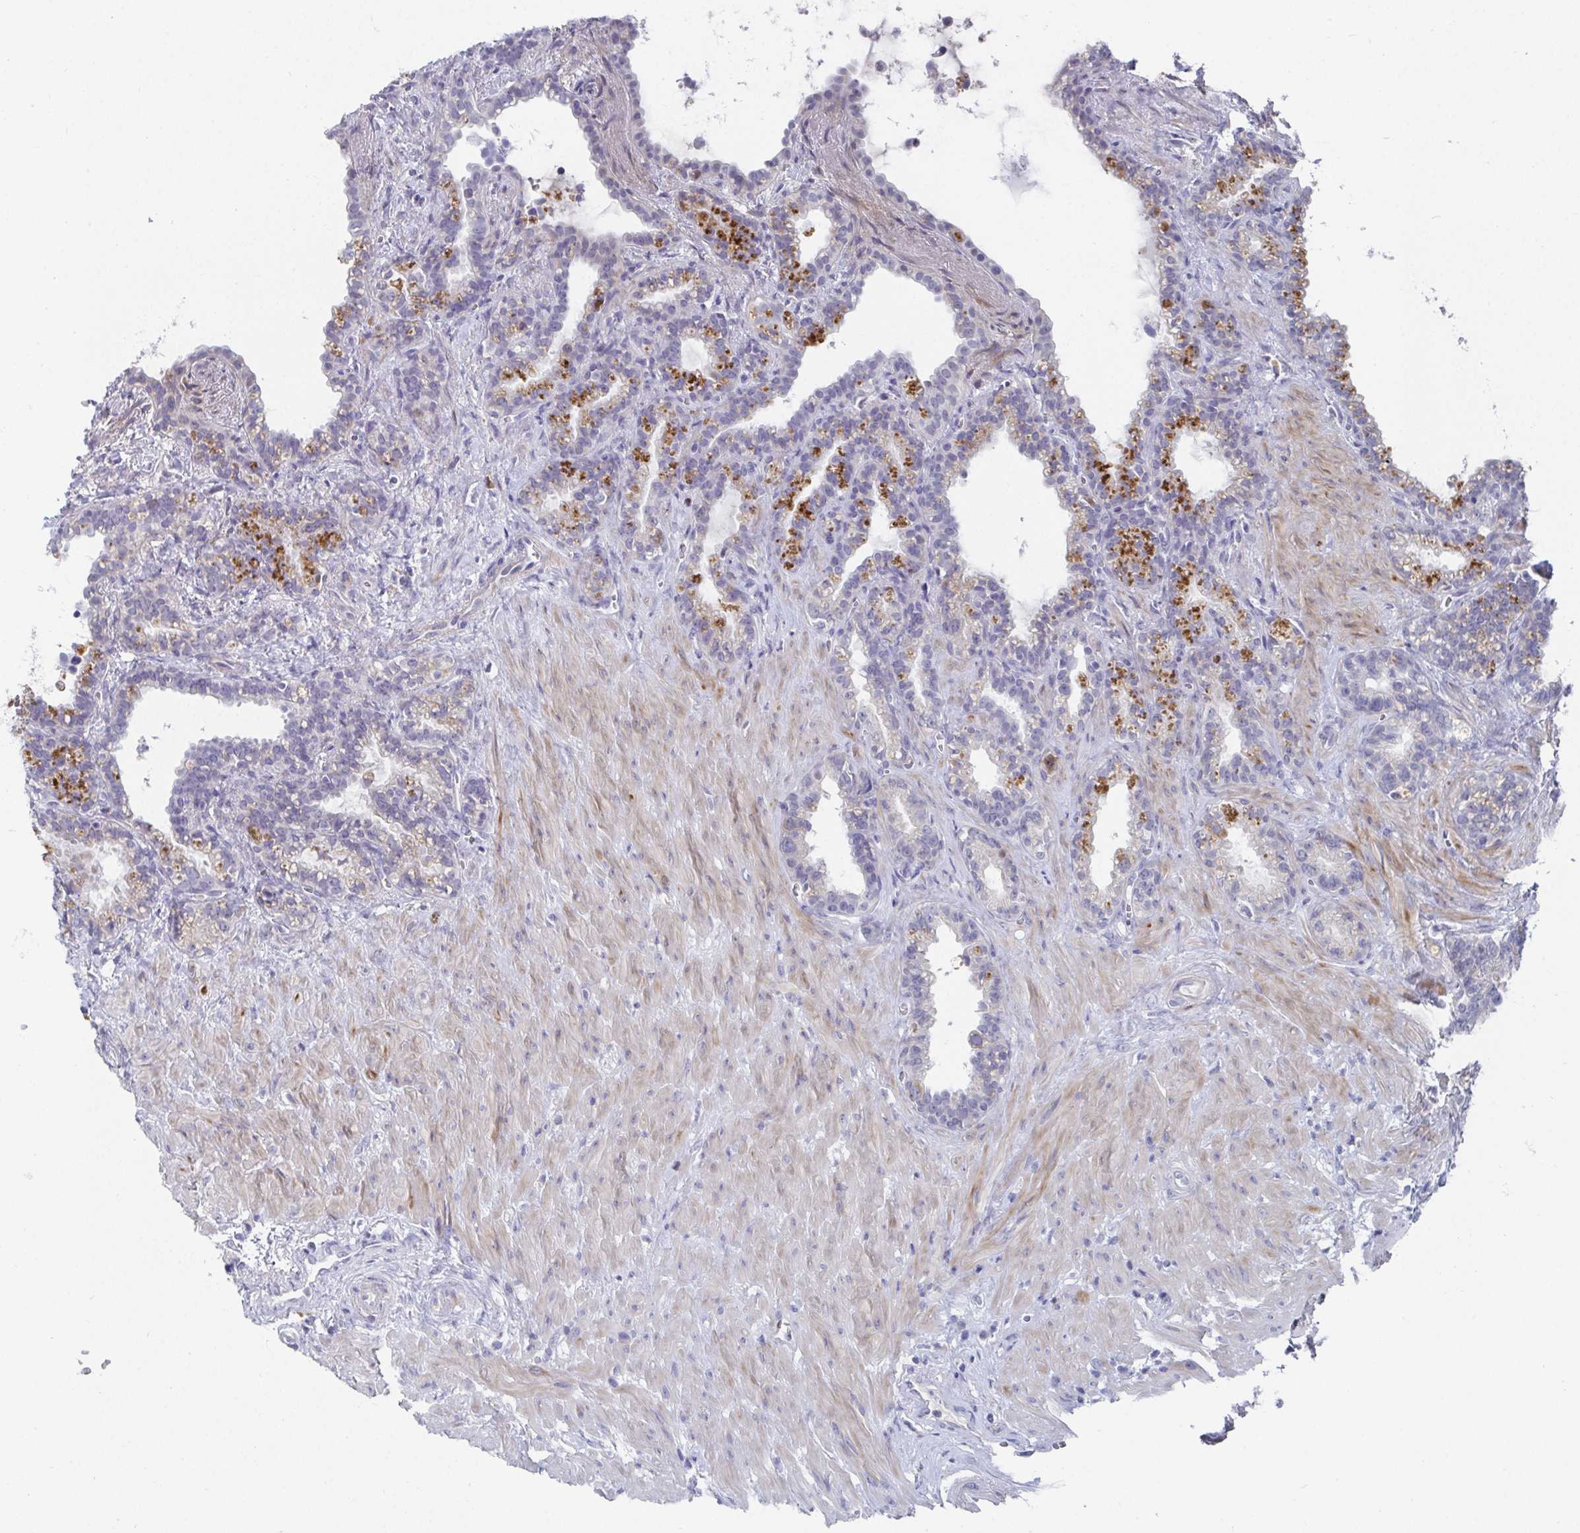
{"staining": {"intensity": "strong", "quantity": "<25%", "location": "cytoplasmic/membranous"}, "tissue": "seminal vesicle", "cell_type": "Glandular cells", "image_type": "normal", "snomed": [{"axis": "morphology", "description": "Normal tissue, NOS"}, {"axis": "topography", "description": "Seminal veicle"}], "caption": "Brown immunohistochemical staining in benign seminal vesicle shows strong cytoplasmic/membranous staining in about <25% of glandular cells. (DAB = brown stain, brightfield microscopy at high magnification).", "gene": "ATP5F1C", "patient": {"sex": "male", "age": 76}}